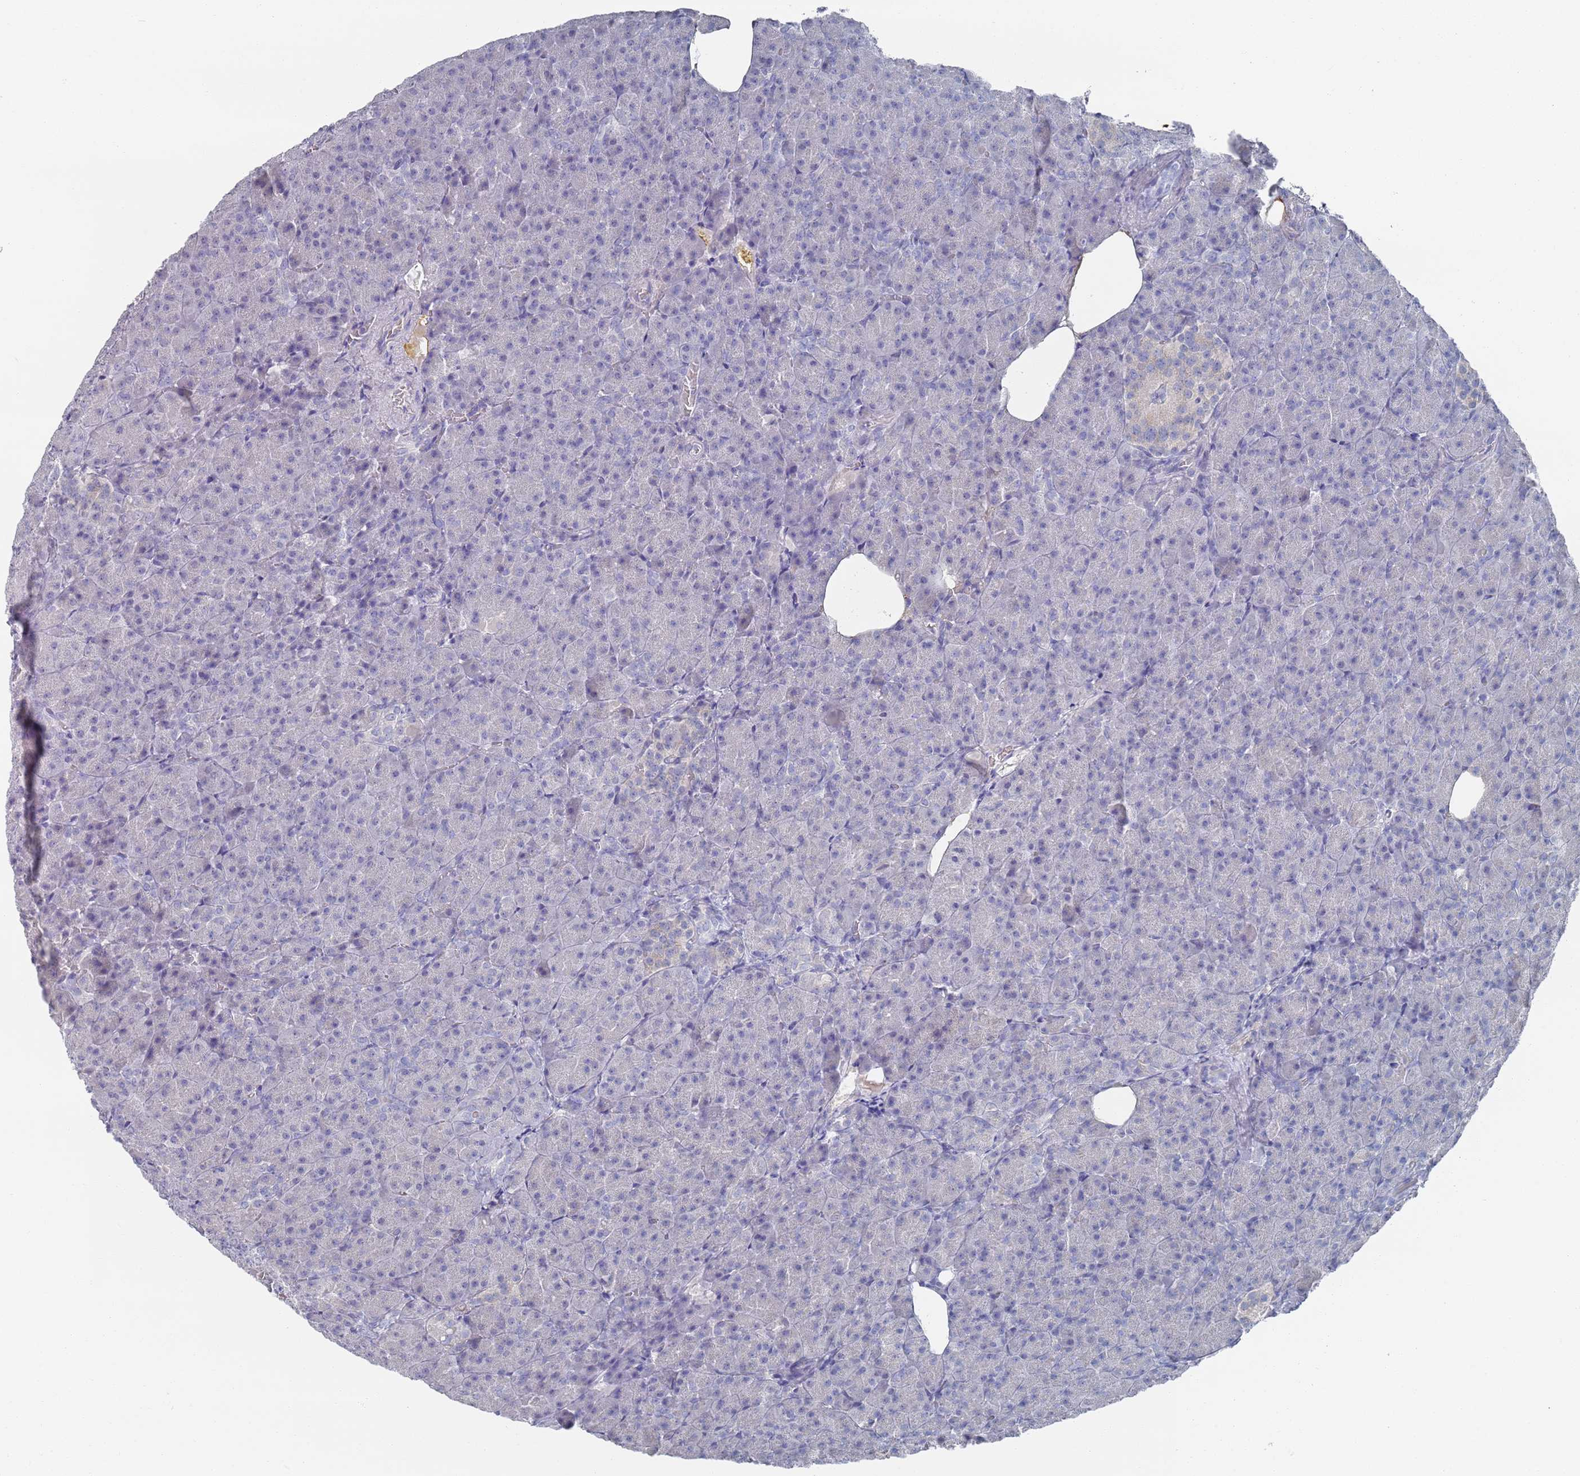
{"staining": {"intensity": "negative", "quantity": "none", "location": "none"}, "tissue": "pancreas", "cell_type": "Exocrine glandular cells", "image_type": "normal", "snomed": [{"axis": "morphology", "description": "Normal tissue, NOS"}, {"axis": "topography", "description": "Pancreas"}], "caption": "This is an IHC histopathology image of normal pancreas. There is no positivity in exocrine glandular cells.", "gene": "TMCO3", "patient": {"sex": "female", "age": 74}}